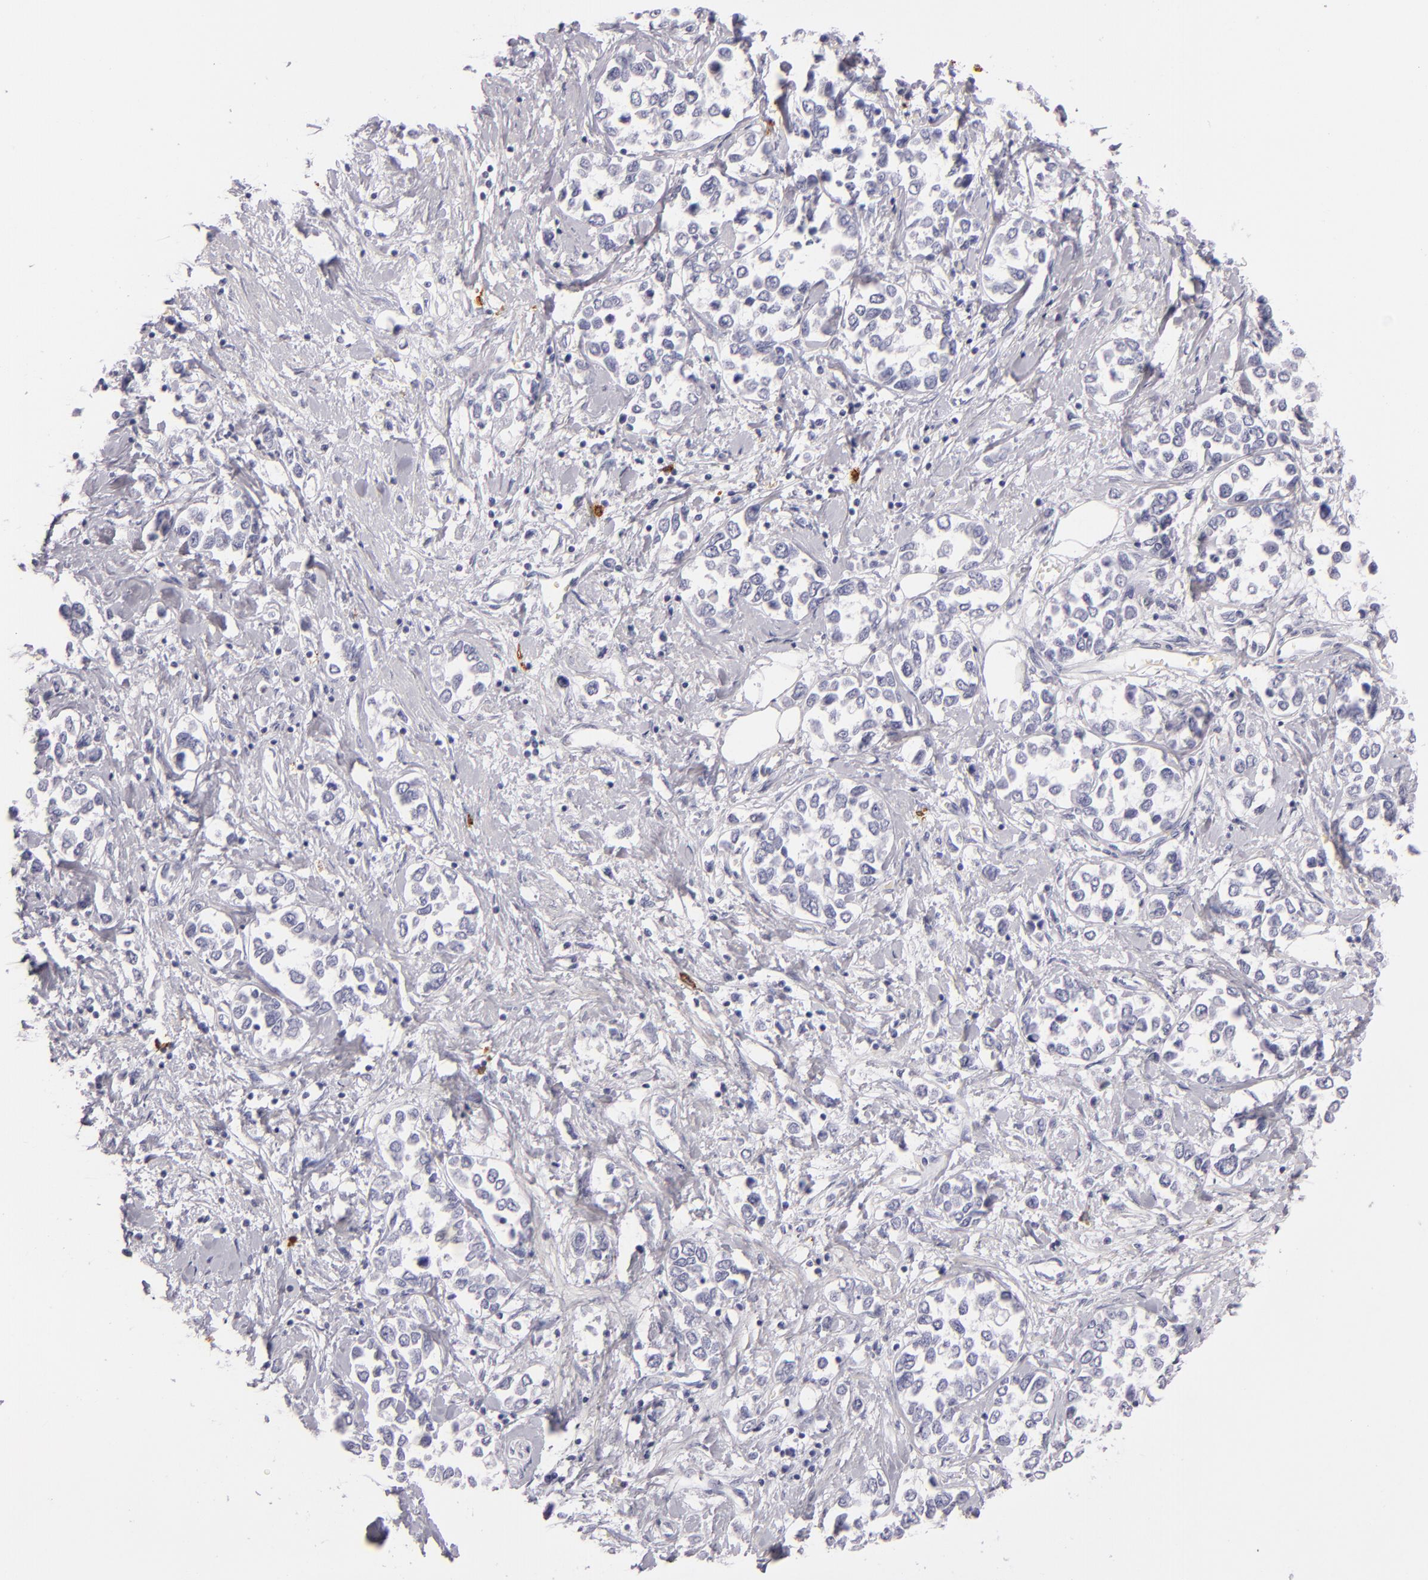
{"staining": {"intensity": "negative", "quantity": "none", "location": "none"}, "tissue": "stomach cancer", "cell_type": "Tumor cells", "image_type": "cancer", "snomed": [{"axis": "morphology", "description": "Adenocarcinoma, NOS"}, {"axis": "topography", "description": "Stomach, upper"}], "caption": "High power microscopy micrograph of an IHC histopathology image of stomach cancer (adenocarcinoma), revealing no significant positivity in tumor cells.", "gene": "CD207", "patient": {"sex": "male", "age": 76}}